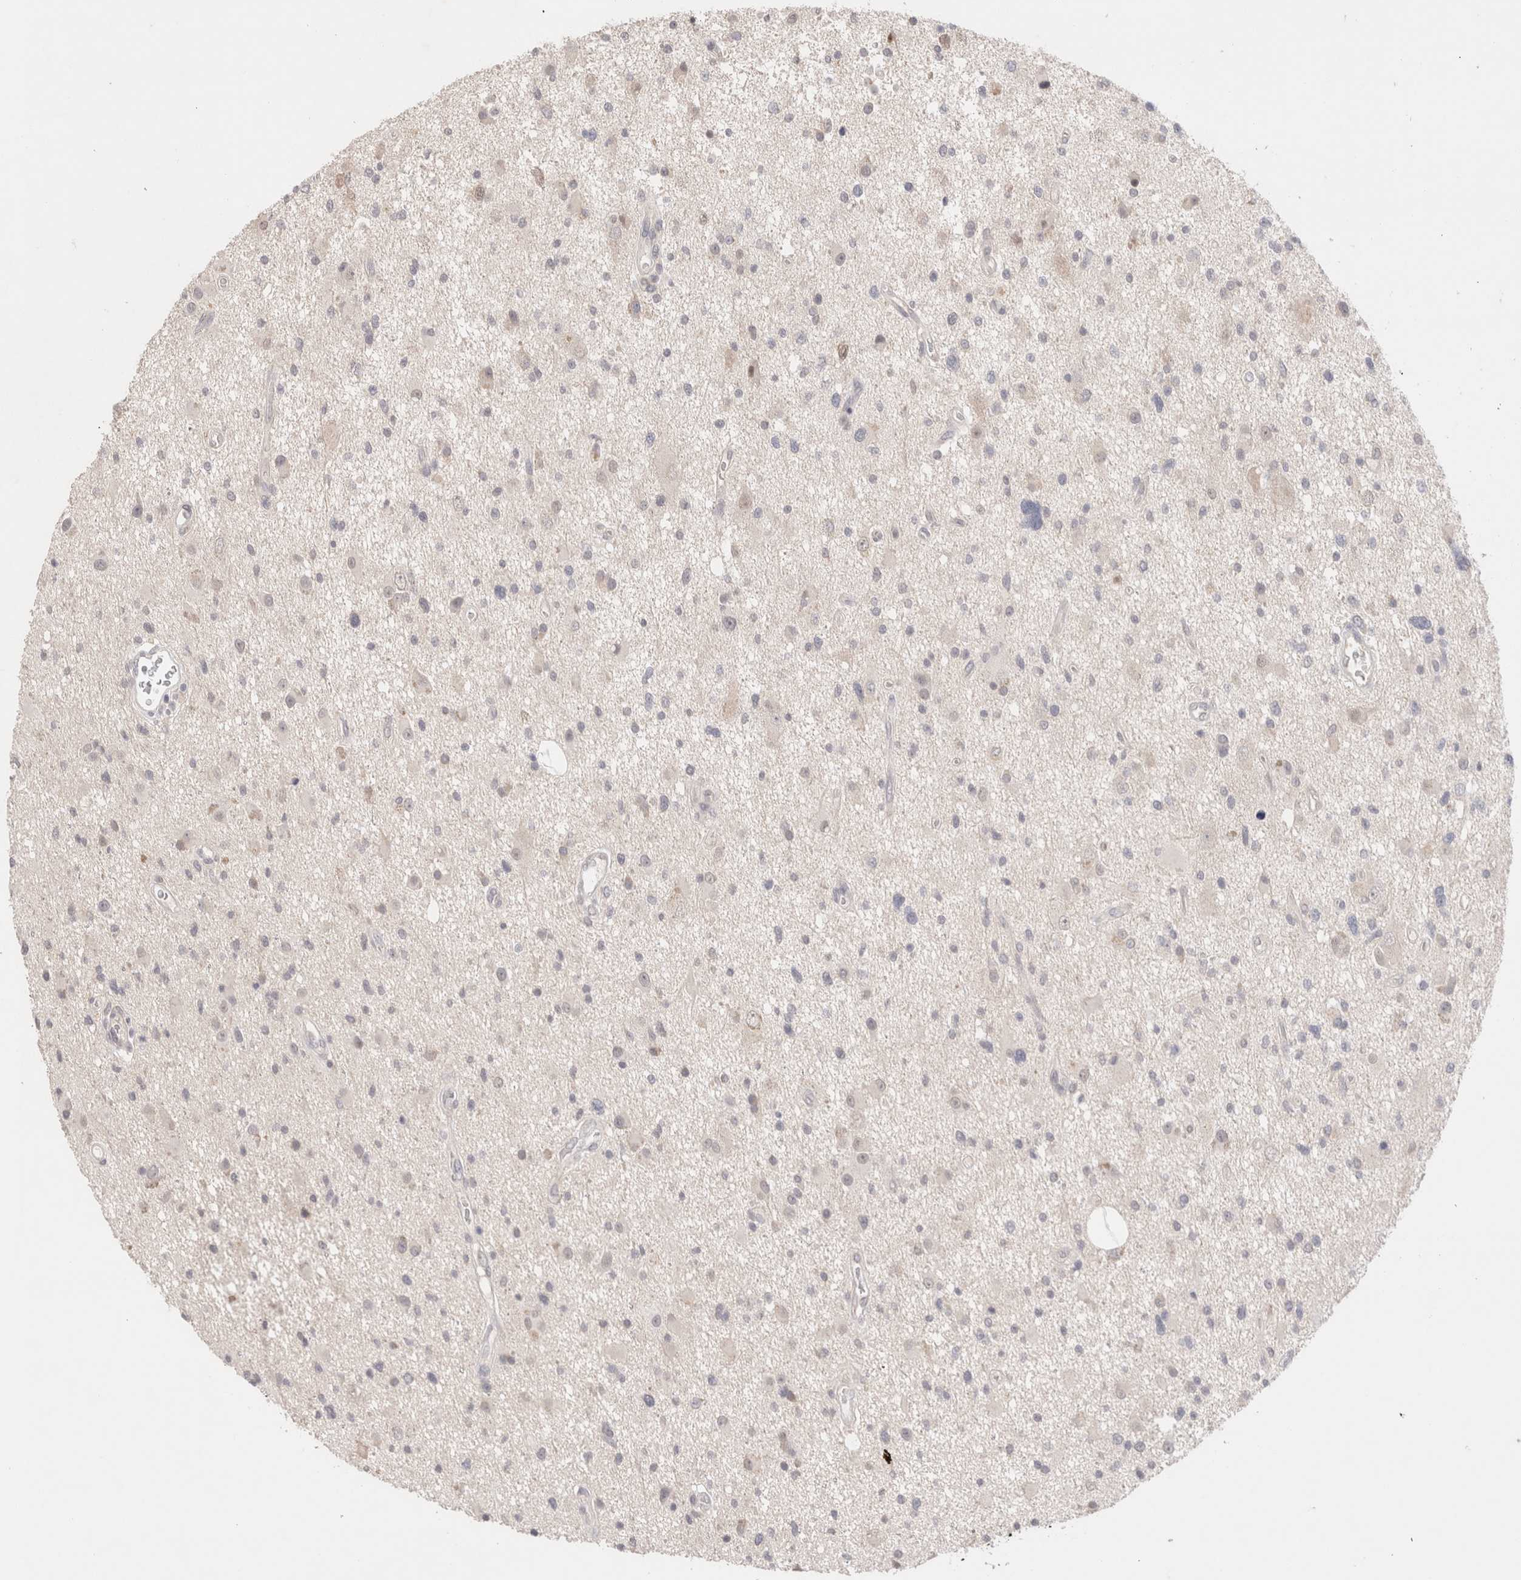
{"staining": {"intensity": "negative", "quantity": "none", "location": "none"}, "tissue": "glioma", "cell_type": "Tumor cells", "image_type": "cancer", "snomed": [{"axis": "morphology", "description": "Glioma, malignant, High grade"}, {"axis": "topography", "description": "Brain"}], "caption": "Tumor cells show no significant positivity in glioma. (Immunohistochemistry, brightfield microscopy, high magnification).", "gene": "SPATA20", "patient": {"sex": "male", "age": 33}}